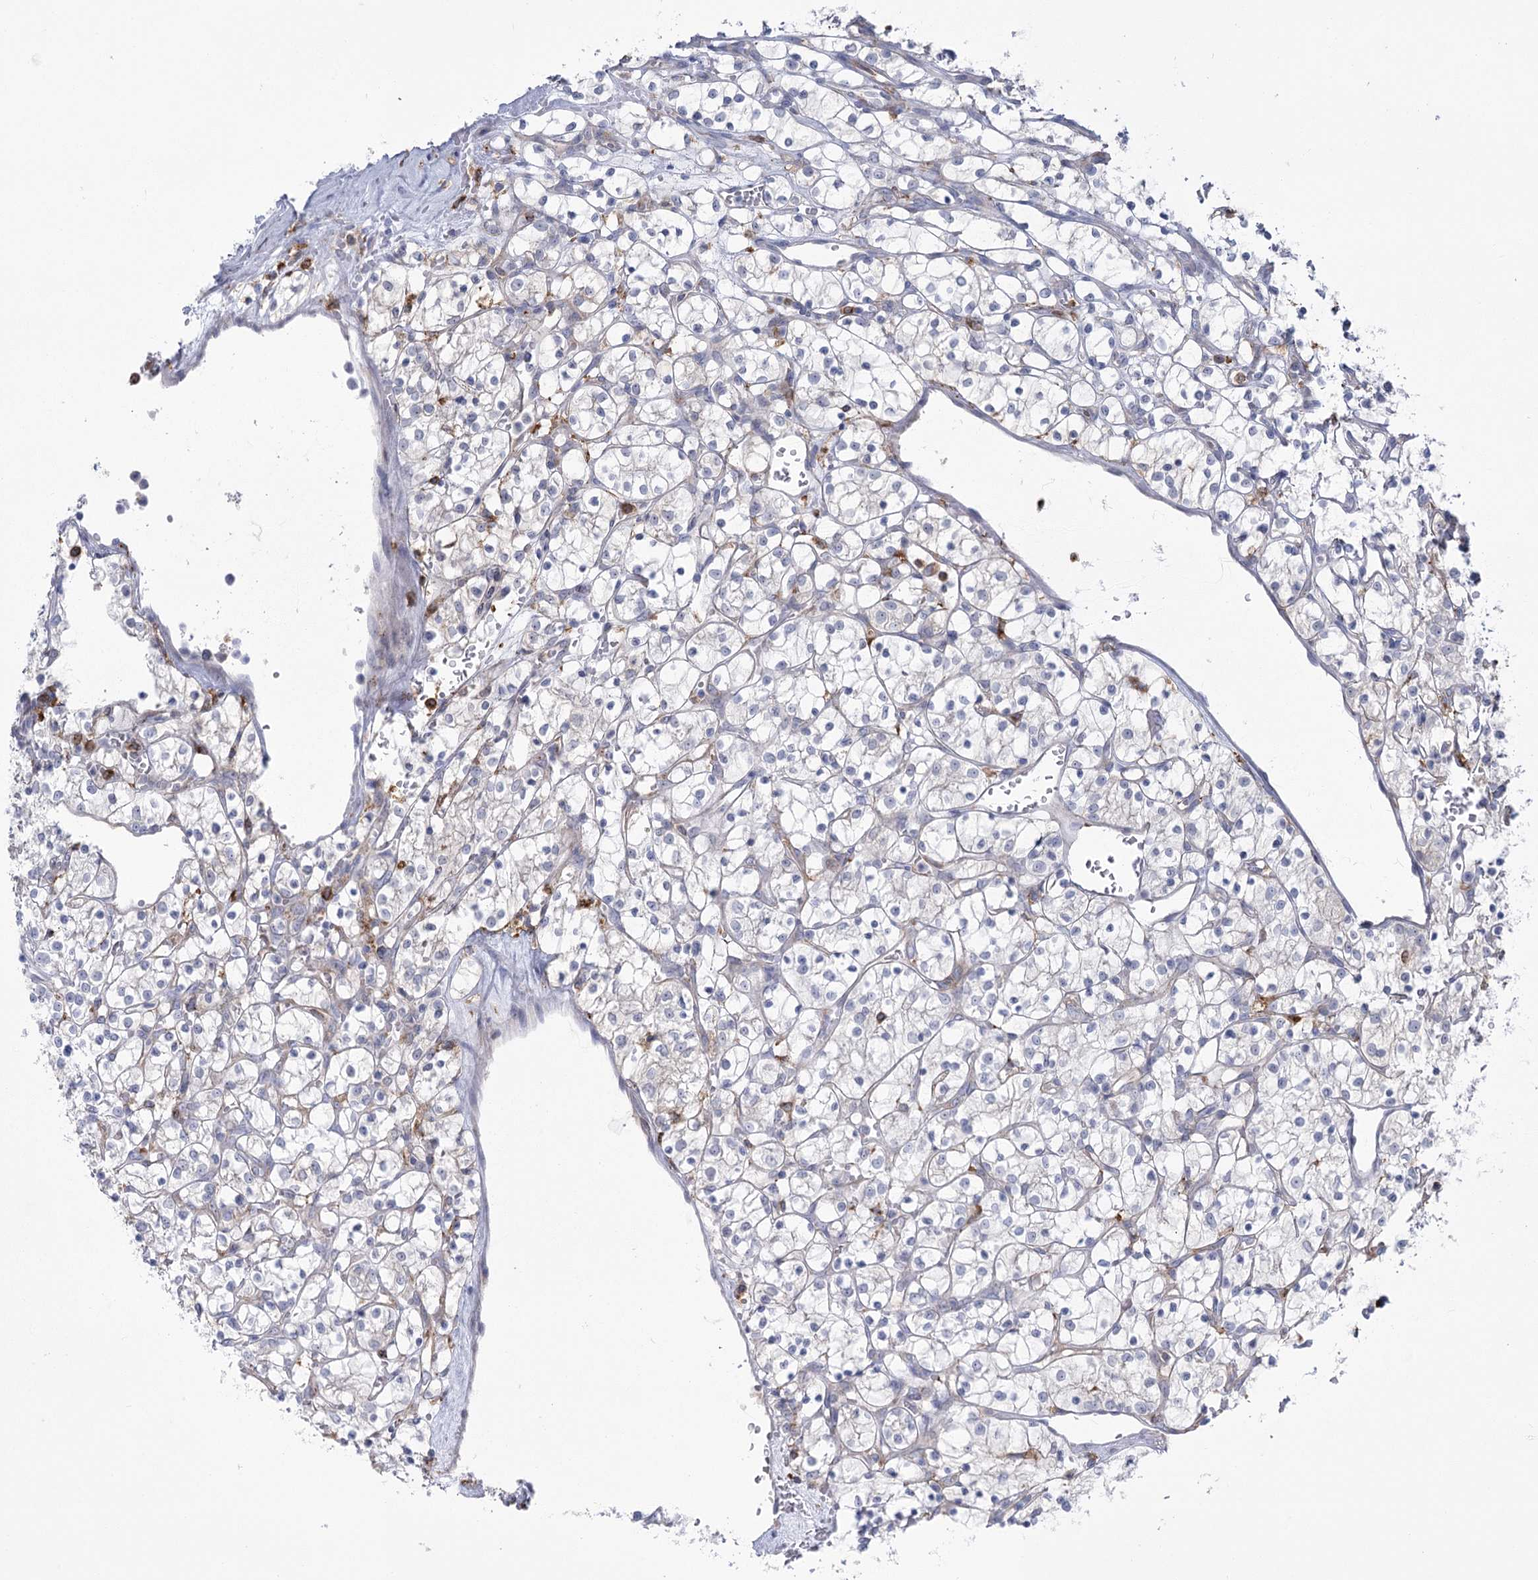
{"staining": {"intensity": "negative", "quantity": "none", "location": "none"}, "tissue": "renal cancer", "cell_type": "Tumor cells", "image_type": "cancer", "snomed": [{"axis": "morphology", "description": "Adenocarcinoma, NOS"}, {"axis": "topography", "description": "Kidney"}], "caption": "Renal cancer was stained to show a protein in brown. There is no significant positivity in tumor cells.", "gene": "CCDC88A", "patient": {"sex": "female", "age": 69}}